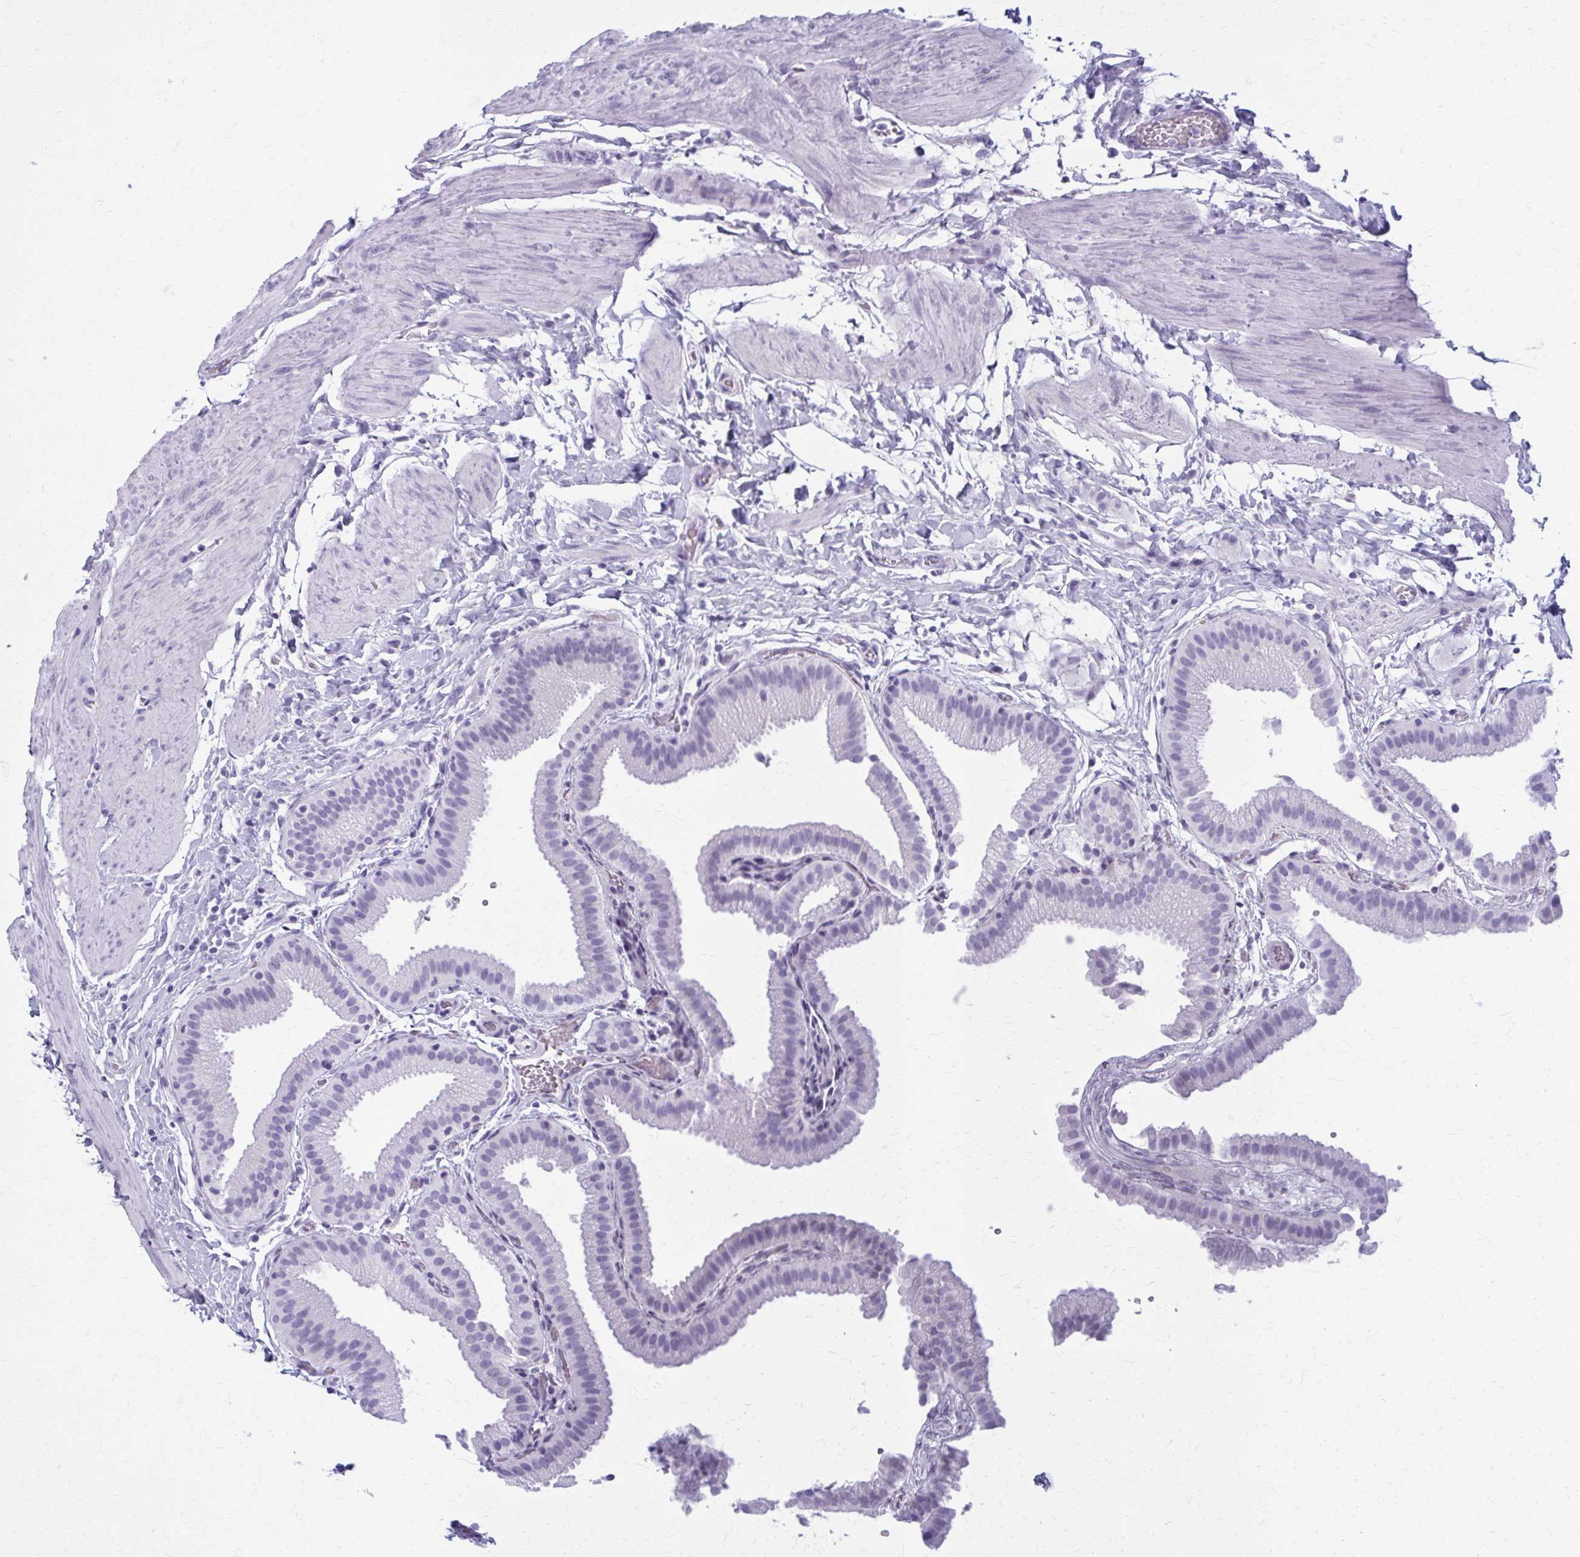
{"staining": {"intensity": "negative", "quantity": "none", "location": "none"}, "tissue": "gallbladder", "cell_type": "Glandular cells", "image_type": "normal", "snomed": [{"axis": "morphology", "description": "Normal tissue, NOS"}, {"axis": "topography", "description": "Gallbladder"}], "caption": "IHC of unremarkable human gallbladder displays no expression in glandular cells. (IHC, brightfield microscopy, high magnification).", "gene": "ZDHHC7", "patient": {"sex": "female", "age": 63}}